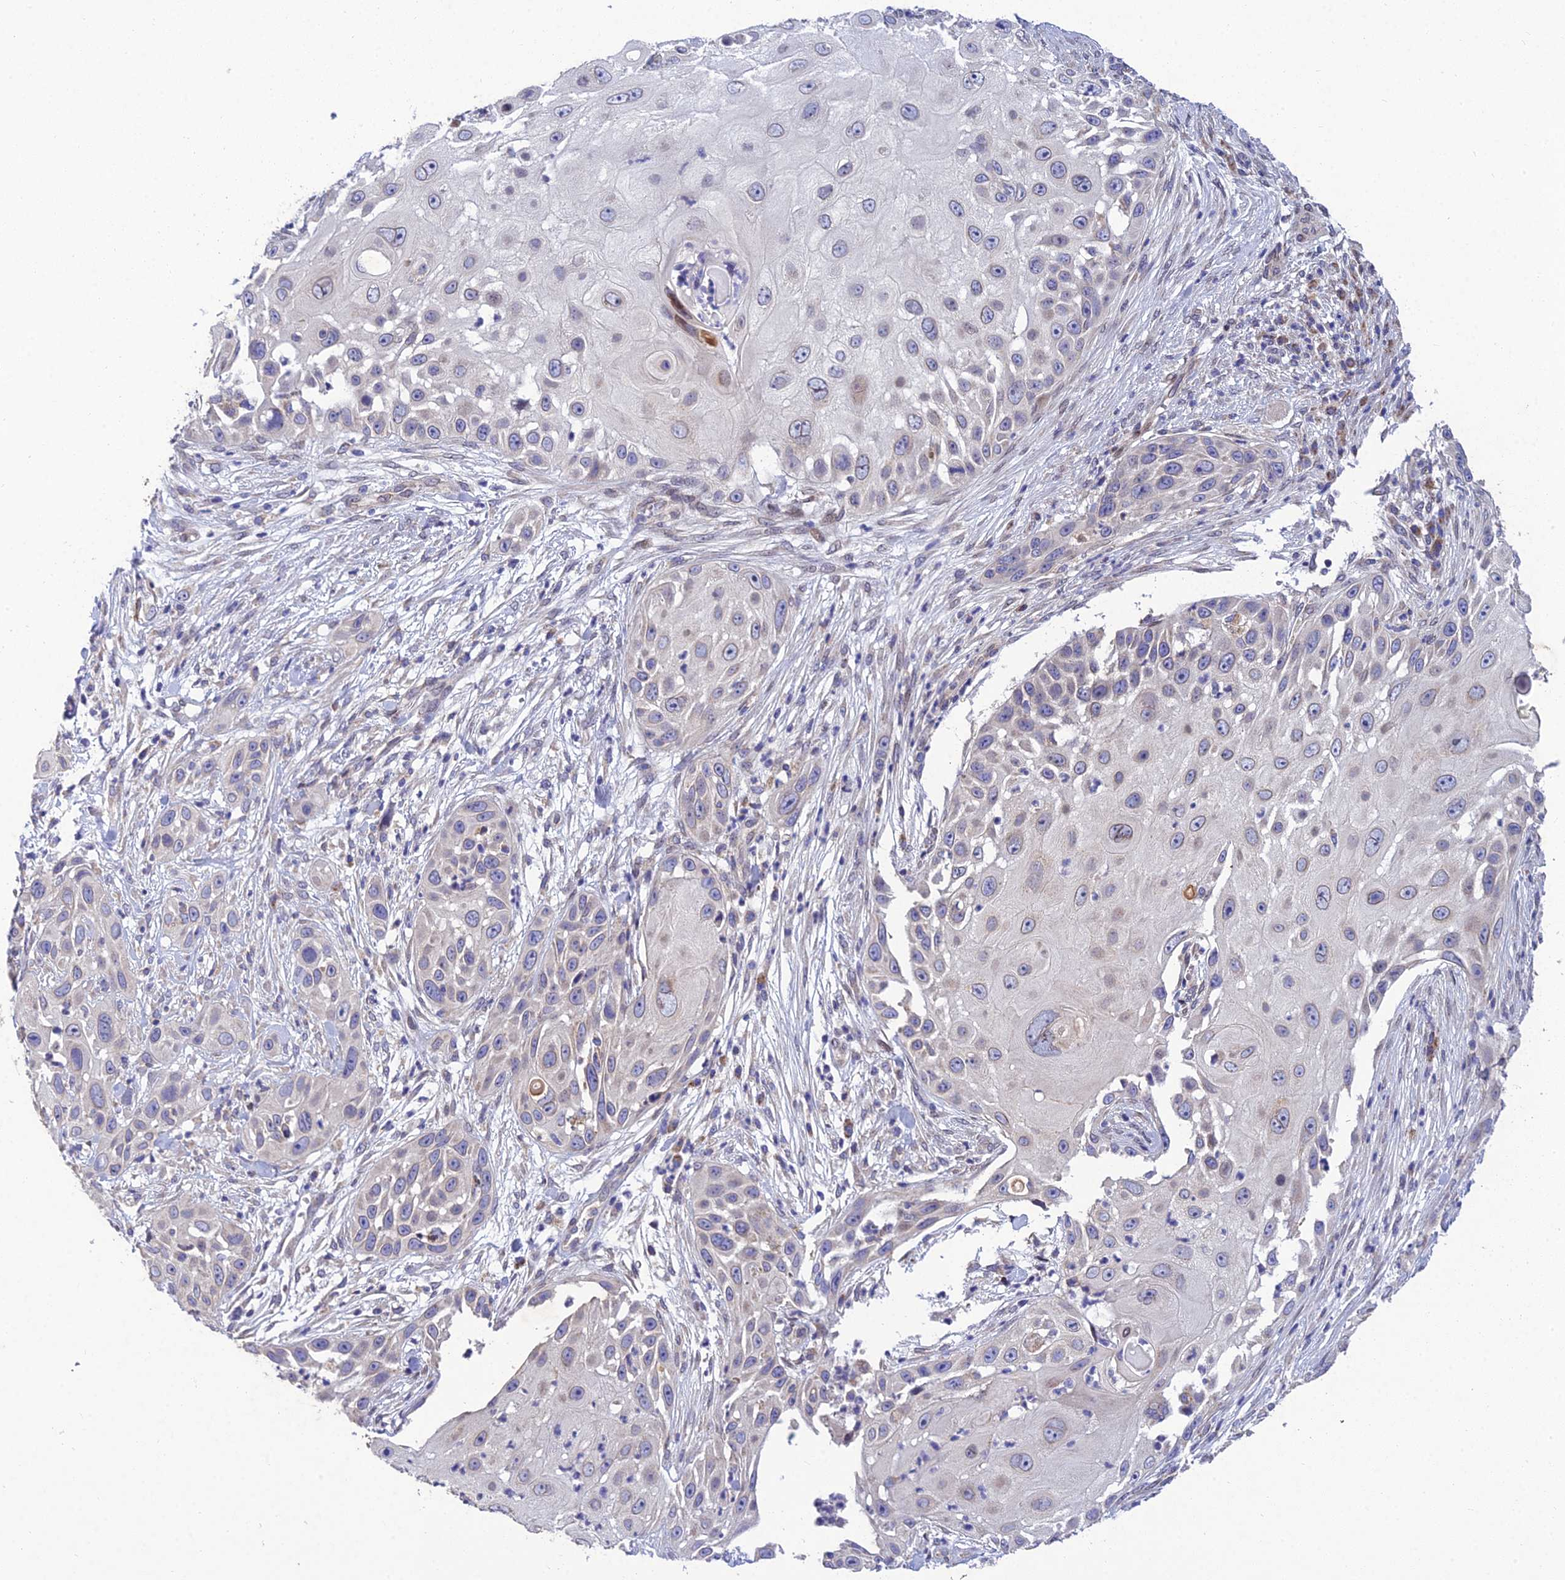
{"staining": {"intensity": "weak", "quantity": "<25%", "location": "cytoplasmic/membranous"}, "tissue": "skin cancer", "cell_type": "Tumor cells", "image_type": "cancer", "snomed": [{"axis": "morphology", "description": "Squamous cell carcinoma, NOS"}, {"axis": "topography", "description": "Skin"}], "caption": "An immunohistochemistry (IHC) micrograph of skin squamous cell carcinoma is shown. There is no staining in tumor cells of skin squamous cell carcinoma.", "gene": "MGAT2", "patient": {"sex": "female", "age": 44}}